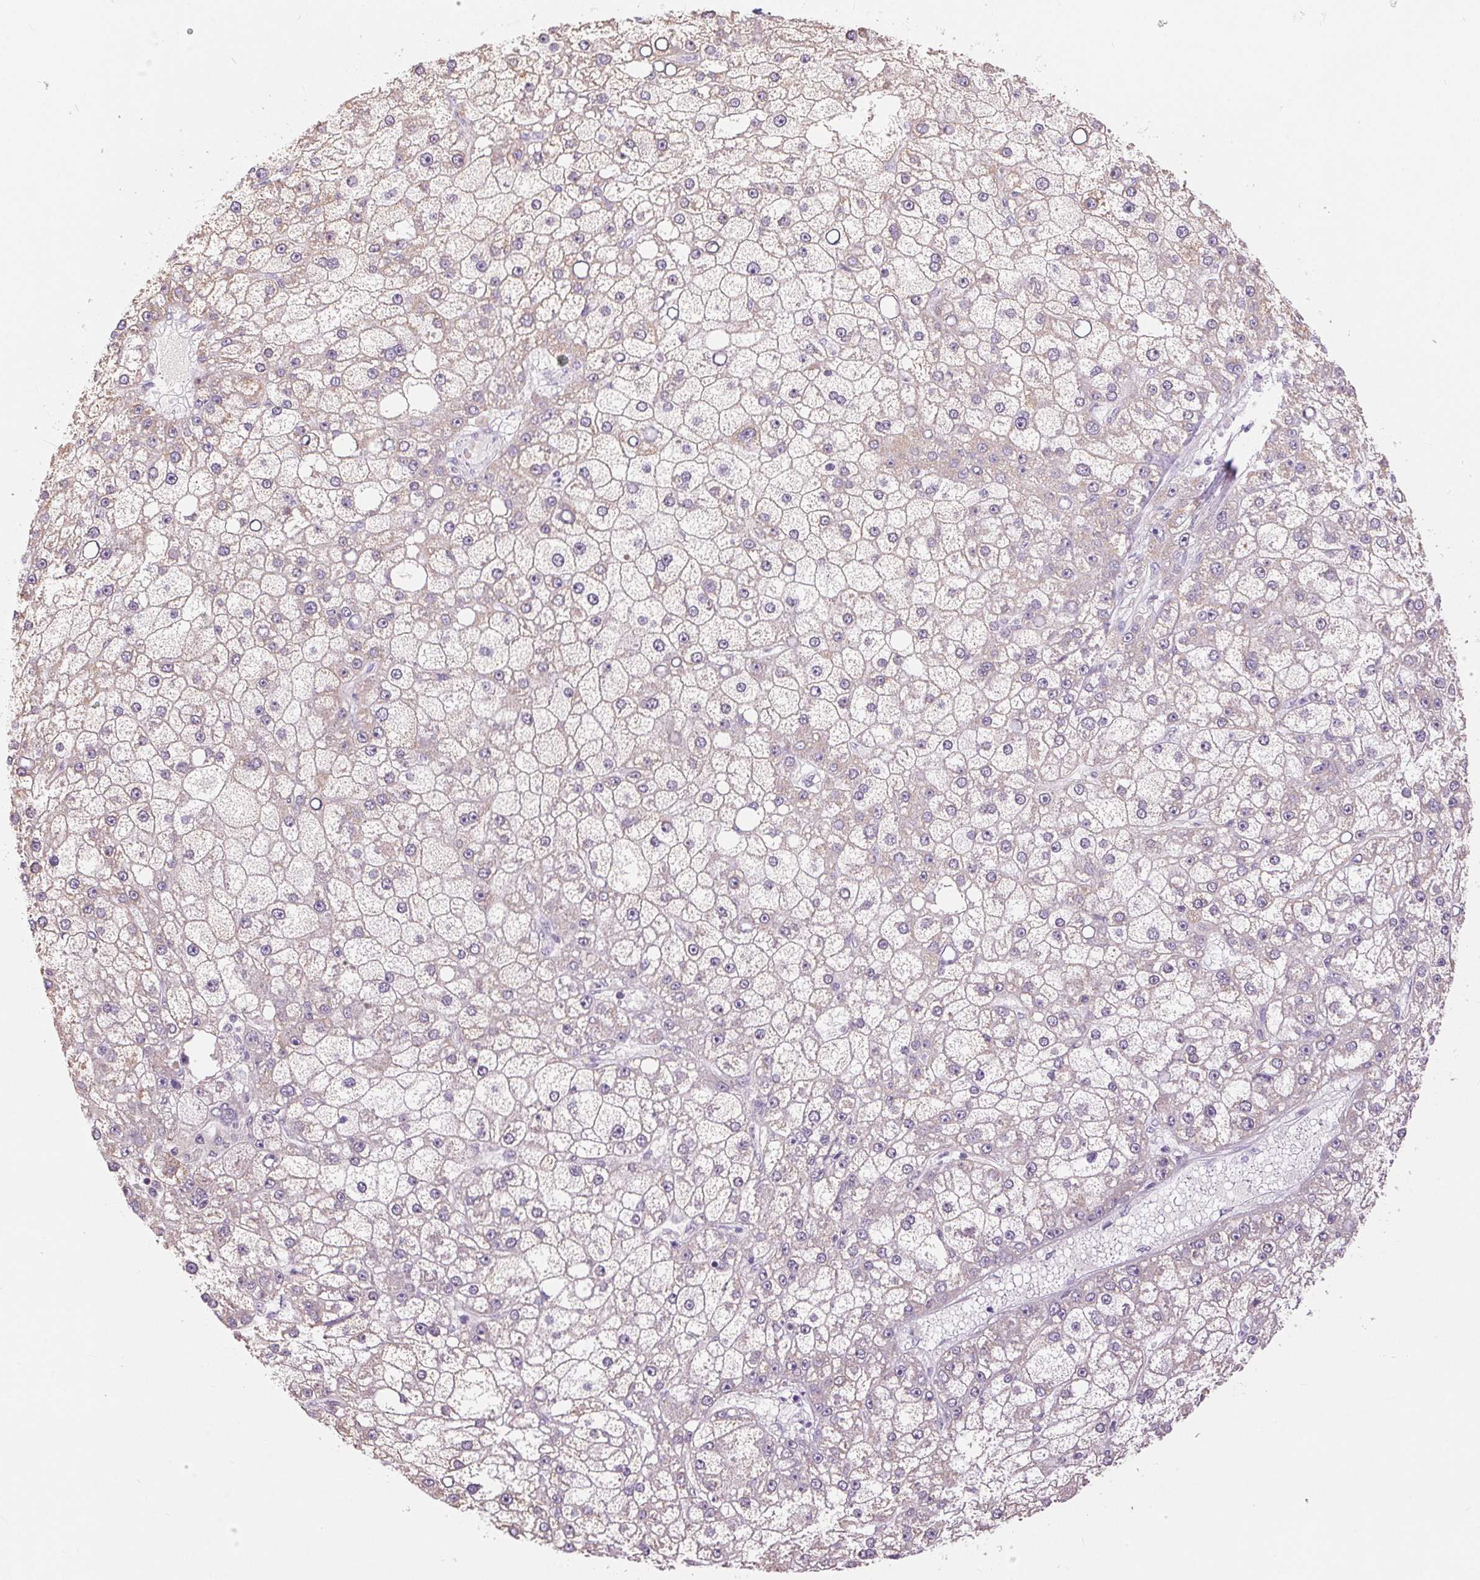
{"staining": {"intensity": "negative", "quantity": "none", "location": "none"}, "tissue": "liver cancer", "cell_type": "Tumor cells", "image_type": "cancer", "snomed": [{"axis": "morphology", "description": "Carcinoma, Hepatocellular, NOS"}, {"axis": "topography", "description": "Liver"}], "caption": "This is an IHC histopathology image of human liver hepatocellular carcinoma. There is no staining in tumor cells.", "gene": "POU2F2", "patient": {"sex": "male", "age": 67}}